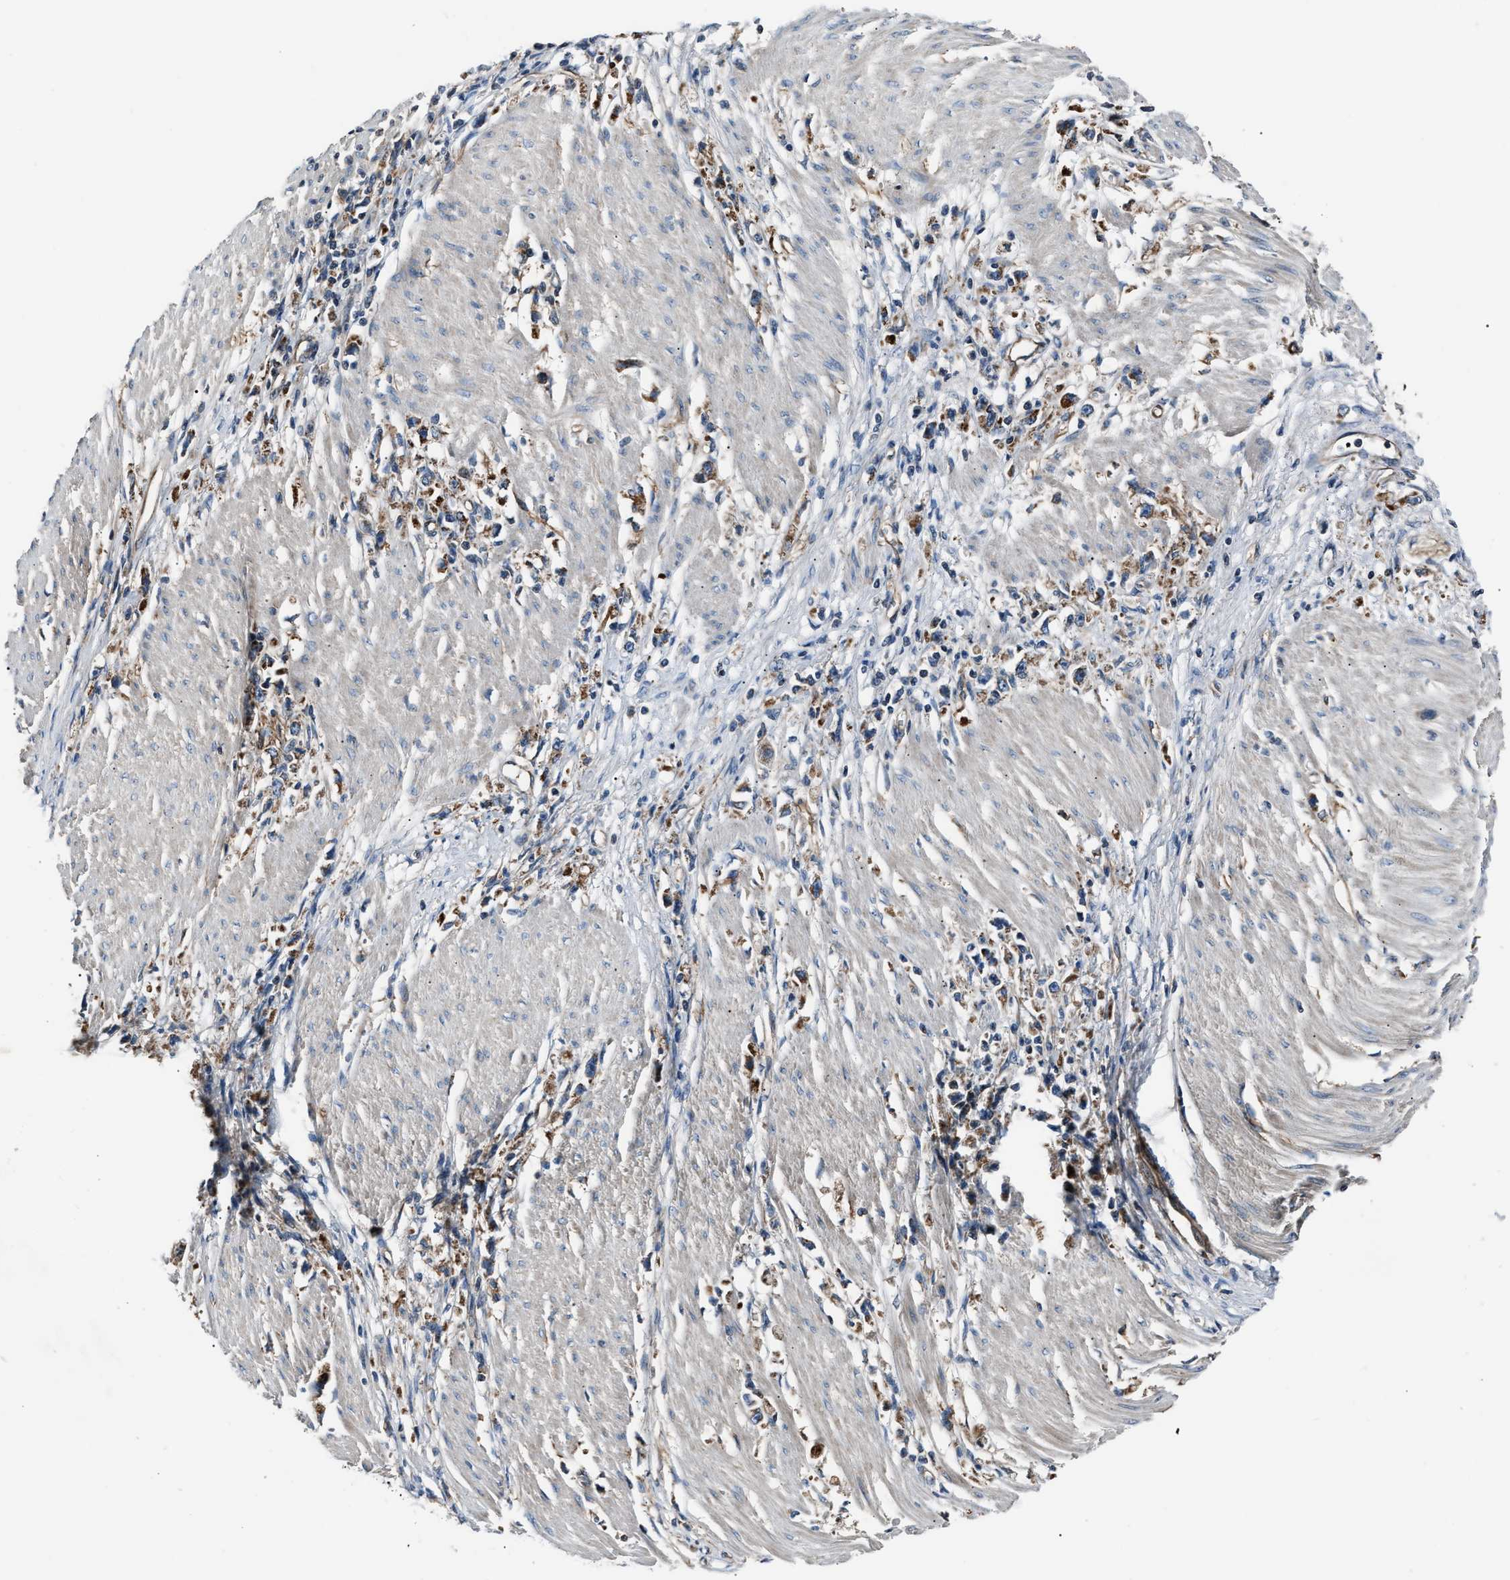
{"staining": {"intensity": "weak", "quantity": ">75%", "location": "cytoplasmic/membranous"}, "tissue": "stomach cancer", "cell_type": "Tumor cells", "image_type": "cancer", "snomed": [{"axis": "morphology", "description": "Adenocarcinoma, NOS"}, {"axis": "topography", "description": "Stomach"}], "caption": "High-power microscopy captured an IHC image of adenocarcinoma (stomach), revealing weak cytoplasmic/membranous positivity in approximately >75% of tumor cells. (DAB IHC with brightfield microscopy, high magnification).", "gene": "GGCT", "patient": {"sex": "female", "age": 59}}